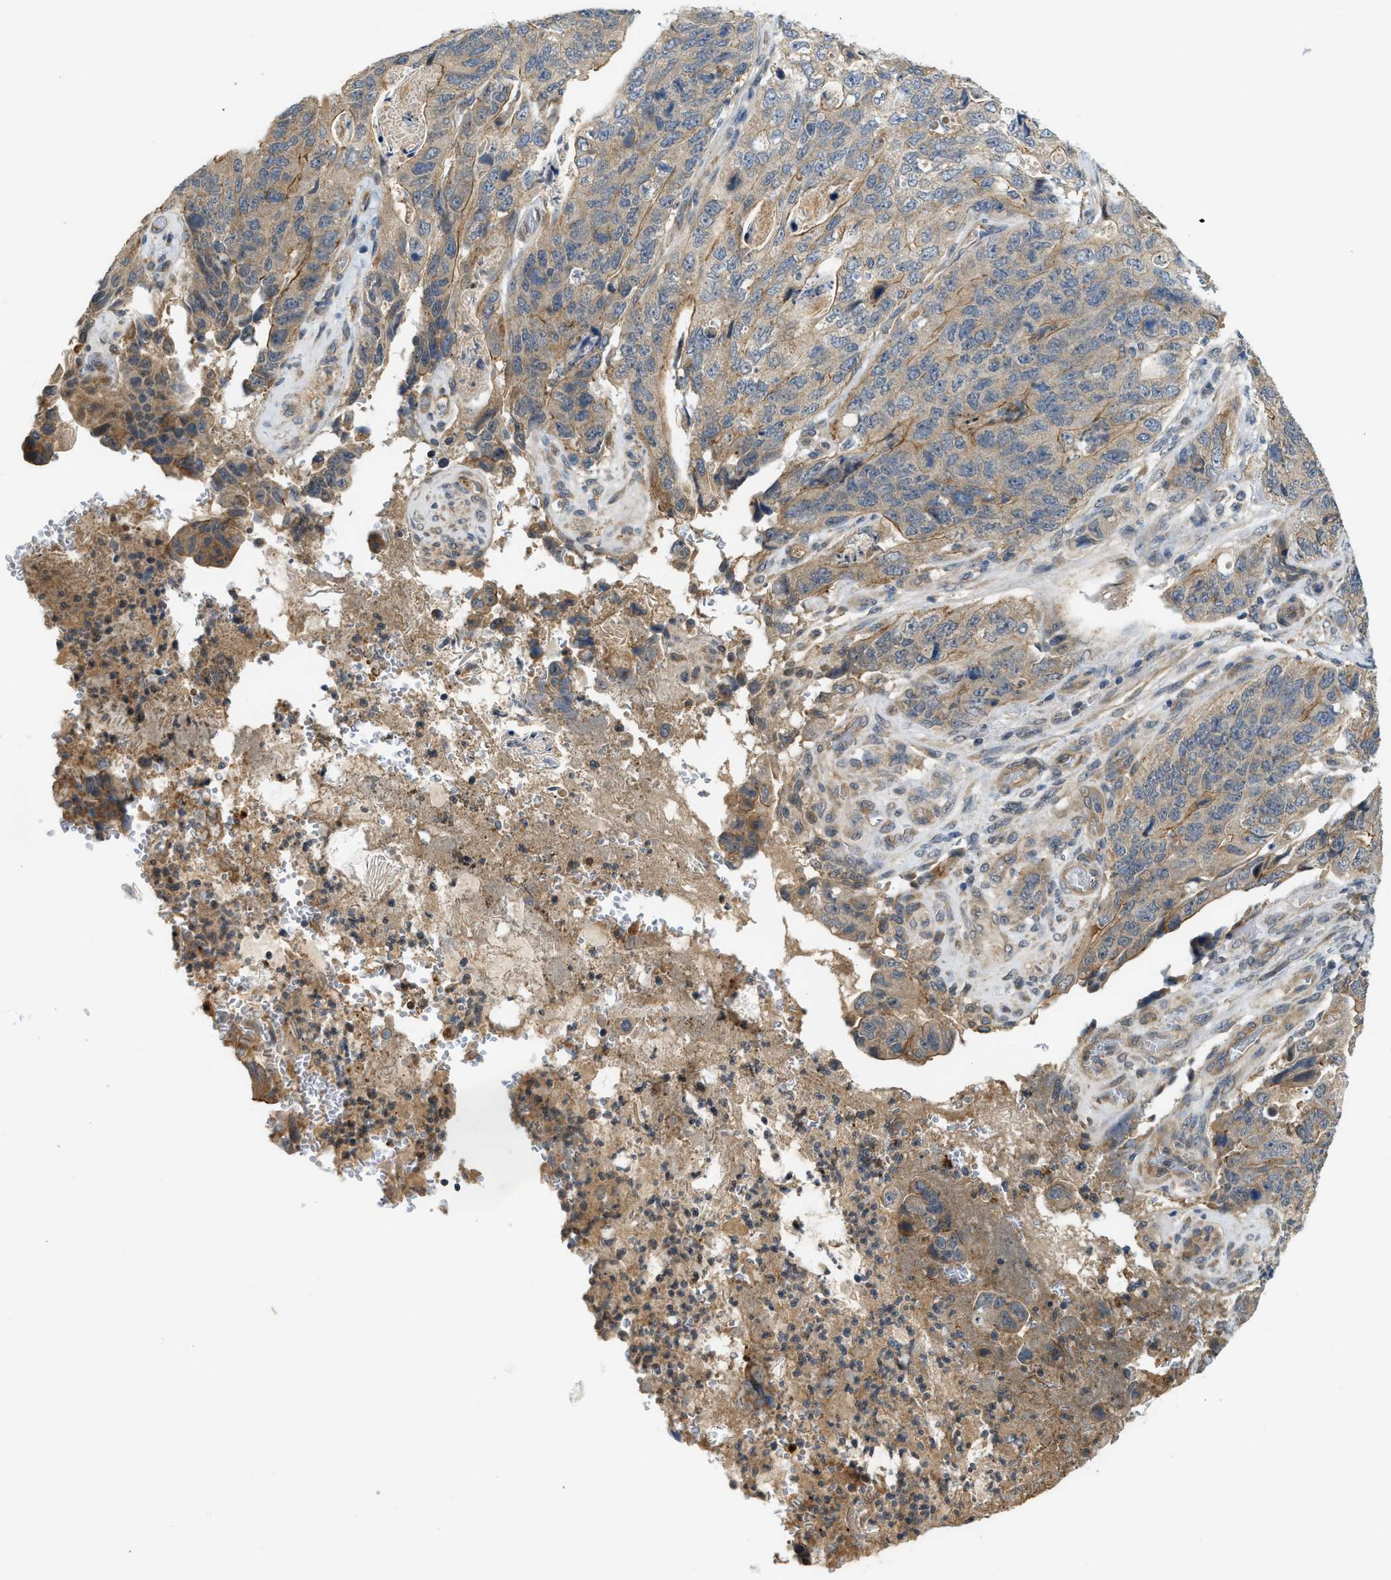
{"staining": {"intensity": "moderate", "quantity": "25%-75%", "location": "cytoplasmic/membranous"}, "tissue": "stomach cancer", "cell_type": "Tumor cells", "image_type": "cancer", "snomed": [{"axis": "morphology", "description": "Adenocarcinoma, NOS"}, {"axis": "topography", "description": "Stomach"}], "caption": "A medium amount of moderate cytoplasmic/membranous expression is seen in about 25%-75% of tumor cells in stomach cancer (adenocarcinoma) tissue.", "gene": "ADCY8", "patient": {"sex": "female", "age": 89}}